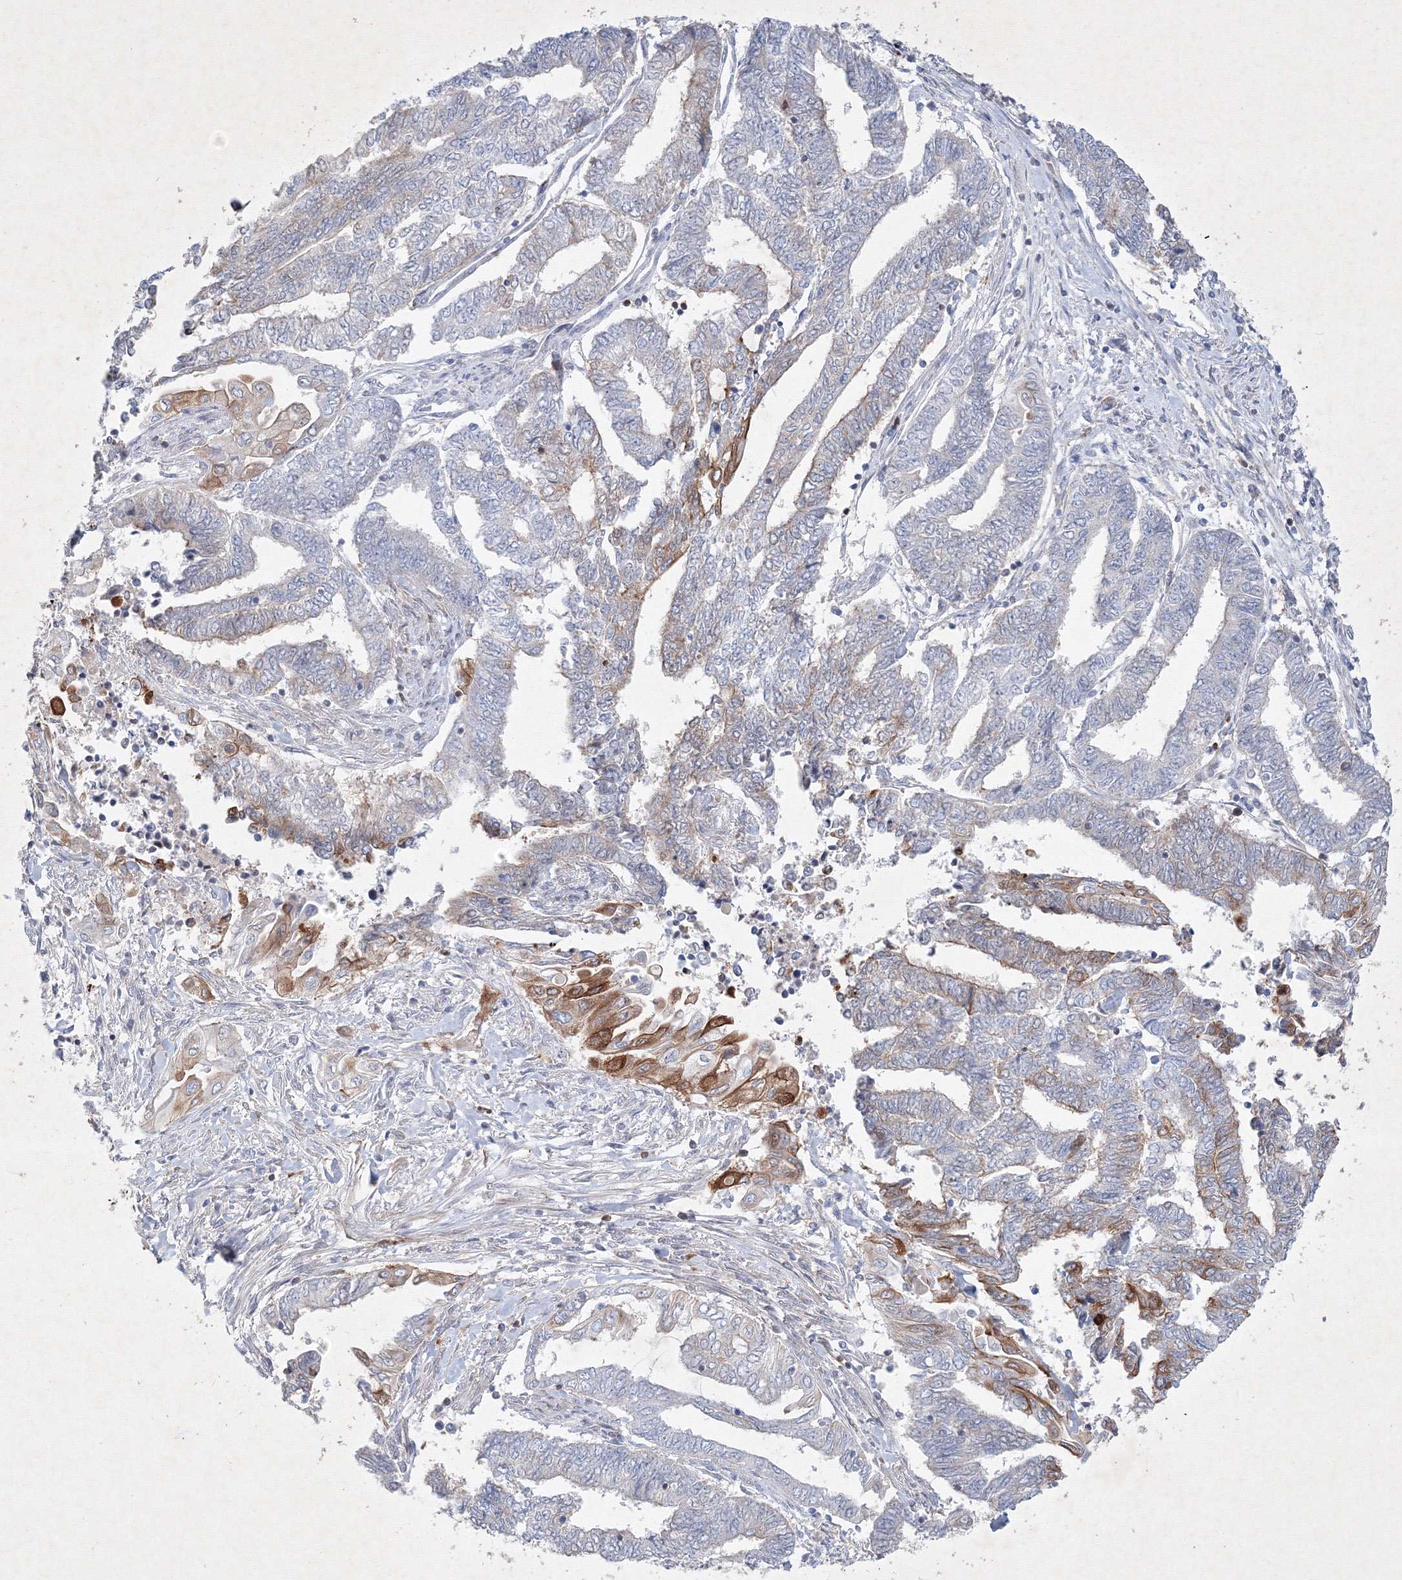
{"staining": {"intensity": "moderate", "quantity": "<25%", "location": "cytoplasmic/membranous"}, "tissue": "endometrial cancer", "cell_type": "Tumor cells", "image_type": "cancer", "snomed": [{"axis": "morphology", "description": "Adenocarcinoma, NOS"}, {"axis": "topography", "description": "Uterus"}, {"axis": "topography", "description": "Endometrium"}], "caption": "Immunohistochemistry histopathology image of human endometrial cancer stained for a protein (brown), which exhibits low levels of moderate cytoplasmic/membranous positivity in approximately <25% of tumor cells.", "gene": "CXXC4", "patient": {"sex": "female", "age": 70}}